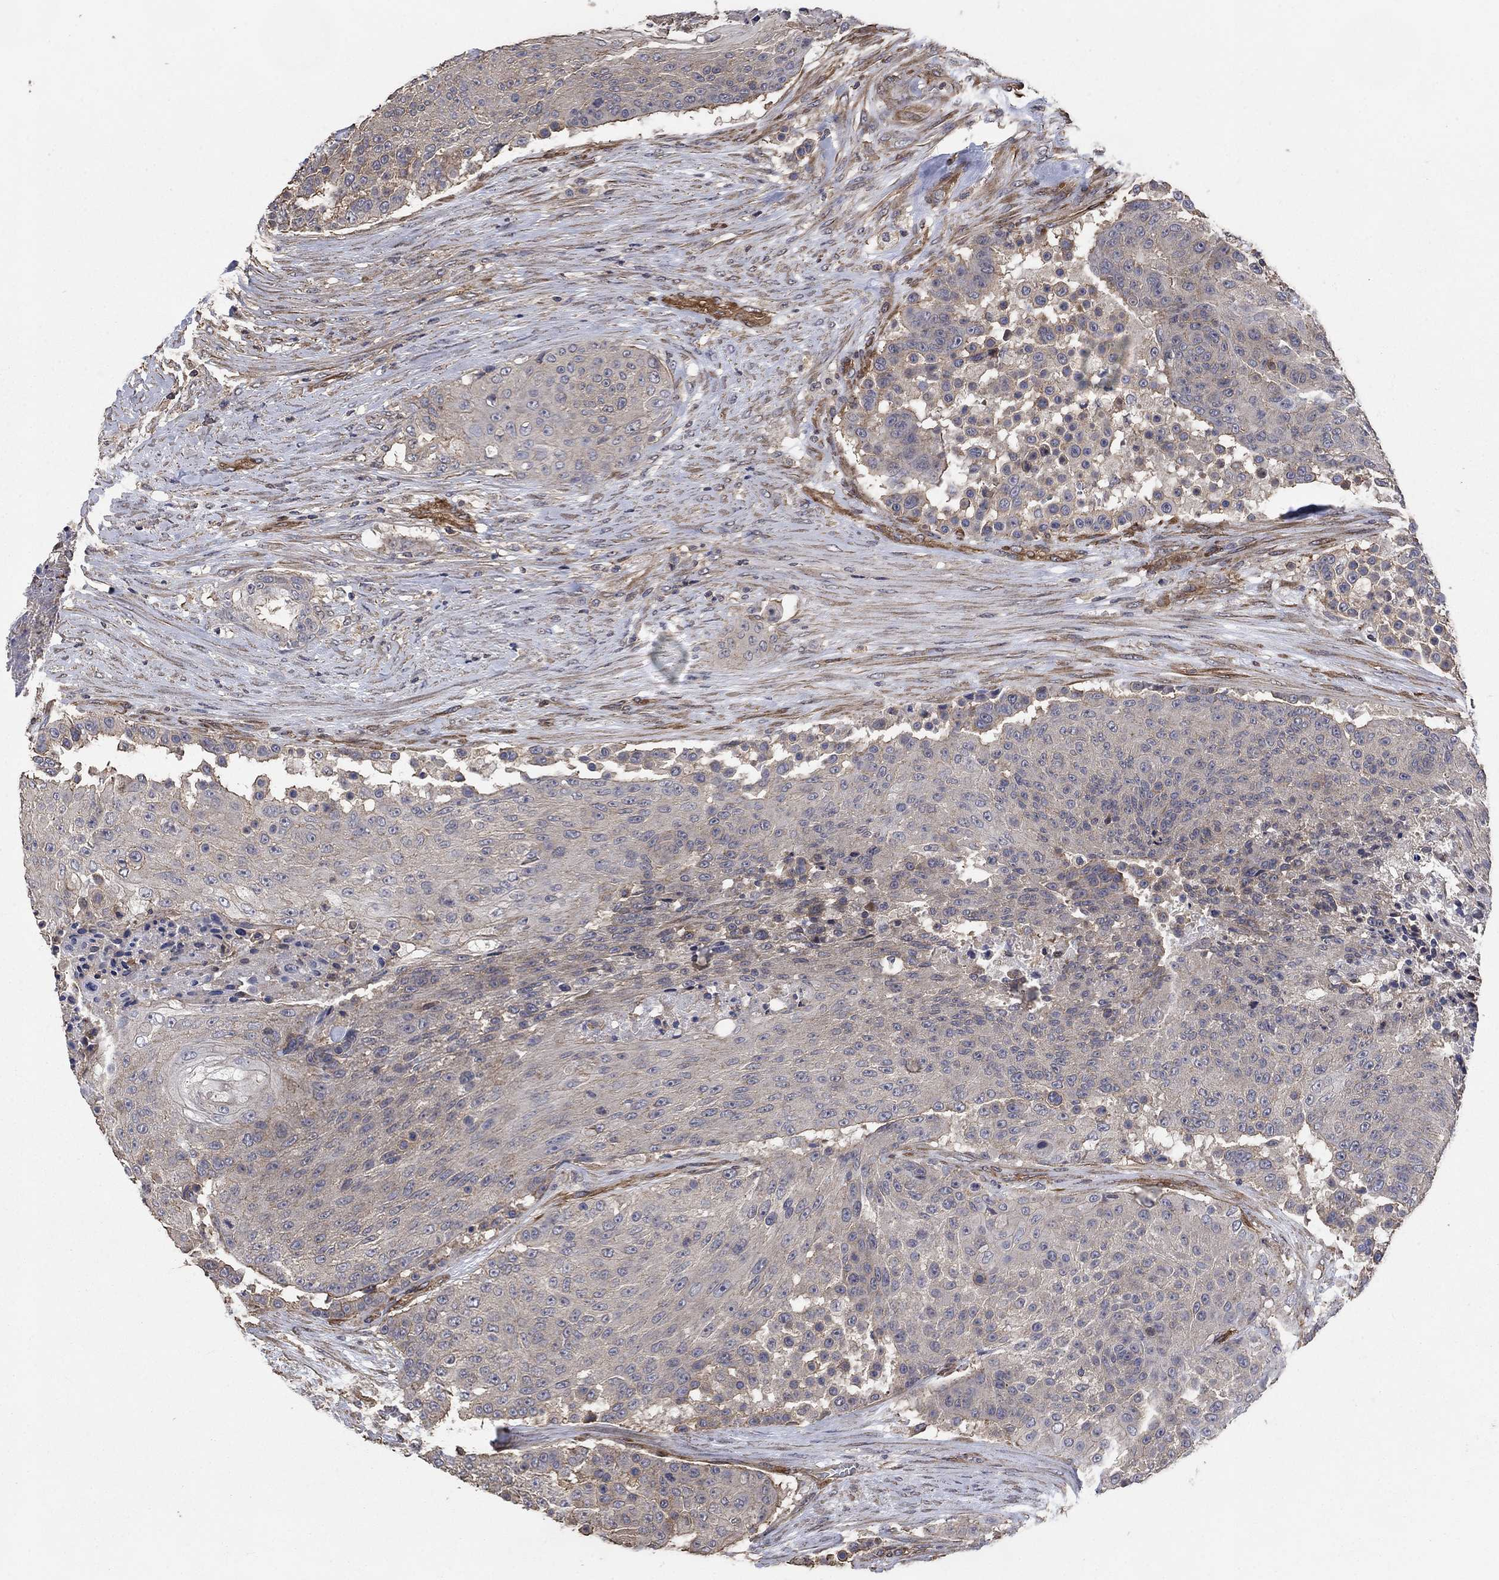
{"staining": {"intensity": "weak", "quantity": "<25%", "location": "cytoplasmic/membranous"}, "tissue": "urothelial cancer", "cell_type": "Tumor cells", "image_type": "cancer", "snomed": [{"axis": "morphology", "description": "Urothelial carcinoma, High grade"}, {"axis": "topography", "description": "Urinary bladder"}], "caption": "High magnification brightfield microscopy of urothelial cancer stained with DAB (3,3'-diaminobenzidine) (brown) and counterstained with hematoxylin (blue): tumor cells show no significant expression. Brightfield microscopy of immunohistochemistry stained with DAB (3,3'-diaminobenzidine) (brown) and hematoxylin (blue), captured at high magnification.", "gene": "PDE3A", "patient": {"sex": "female", "age": 63}}